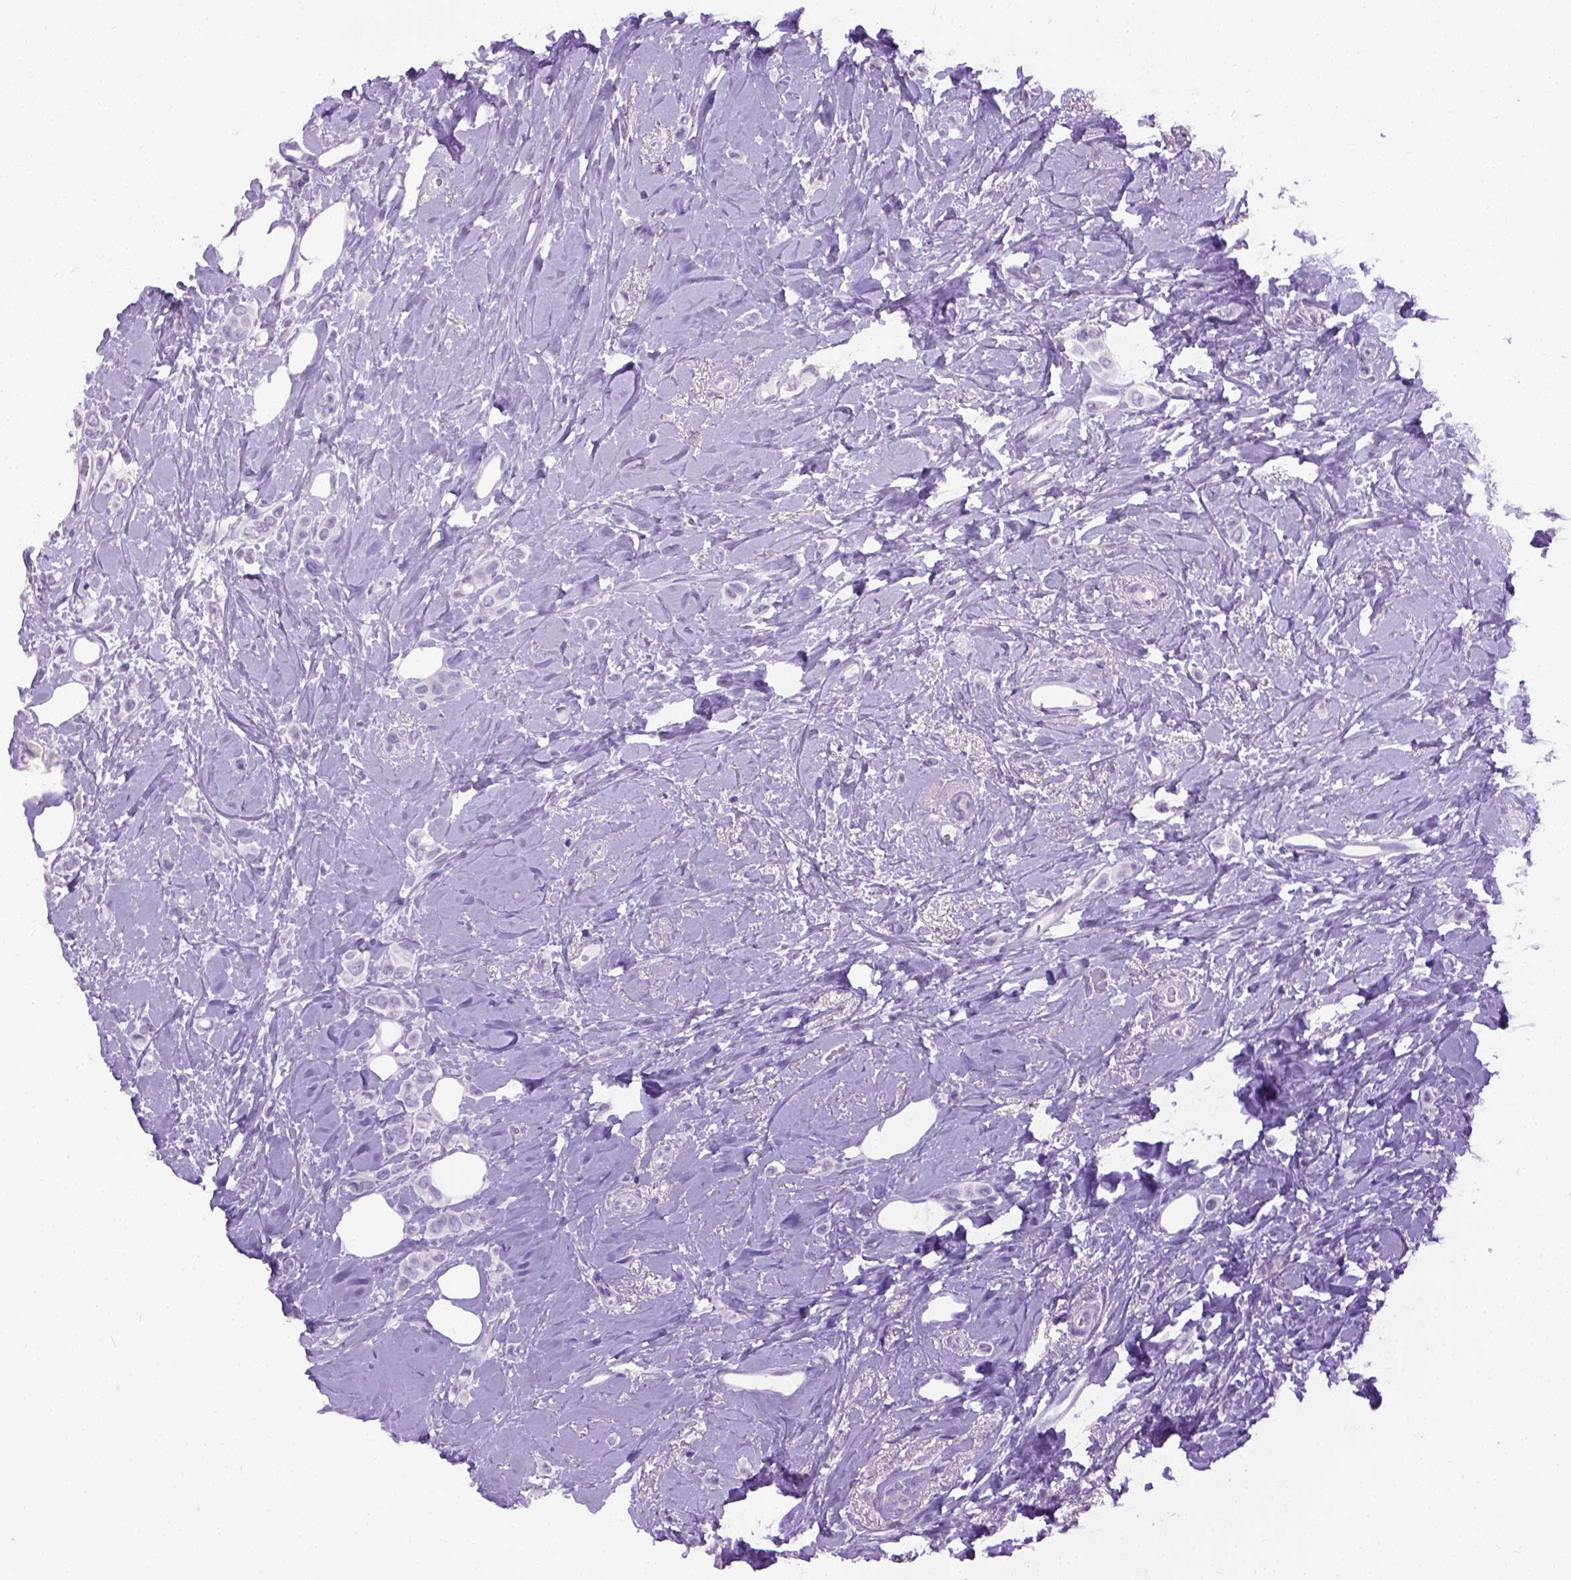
{"staining": {"intensity": "negative", "quantity": "none", "location": "none"}, "tissue": "breast cancer", "cell_type": "Tumor cells", "image_type": "cancer", "snomed": [{"axis": "morphology", "description": "Lobular carcinoma"}, {"axis": "topography", "description": "Breast"}], "caption": "DAB immunohistochemical staining of human lobular carcinoma (breast) displays no significant staining in tumor cells.", "gene": "CYP24A1", "patient": {"sex": "female", "age": 66}}